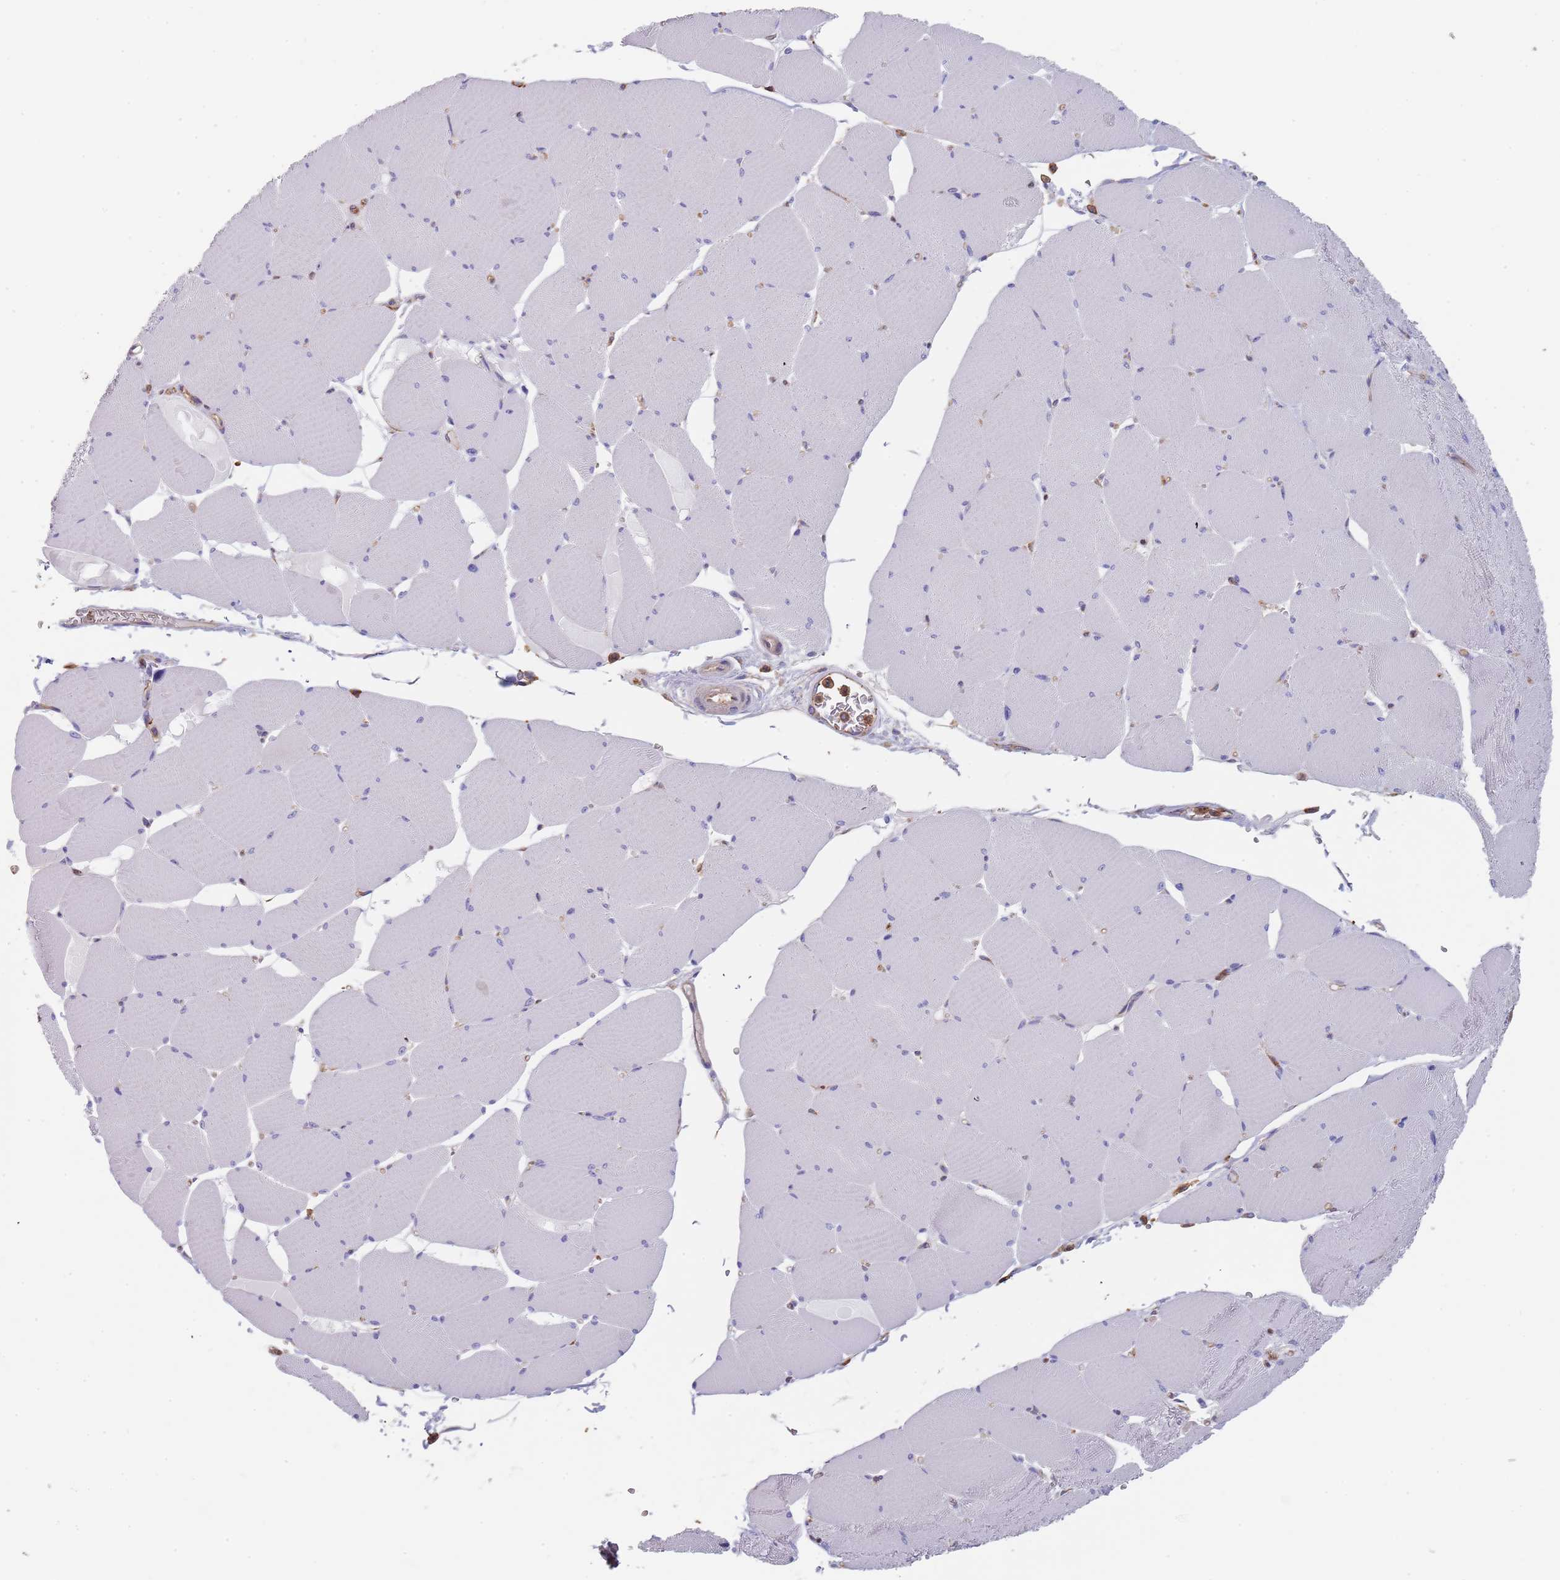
{"staining": {"intensity": "negative", "quantity": "none", "location": "none"}, "tissue": "skeletal muscle", "cell_type": "Myocytes", "image_type": "normal", "snomed": [{"axis": "morphology", "description": "Normal tissue, NOS"}, {"axis": "topography", "description": "Skeletal muscle"}, {"axis": "topography", "description": "Head-Neck"}], "caption": "A micrograph of skeletal muscle stained for a protein exhibits no brown staining in myocytes. The staining was performed using DAB to visualize the protein expression in brown, while the nuclei were stained in blue with hematoxylin (Magnification: 20x).", "gene": "DCUN1D3", "patient": {"sex": "male", "age": 66}}